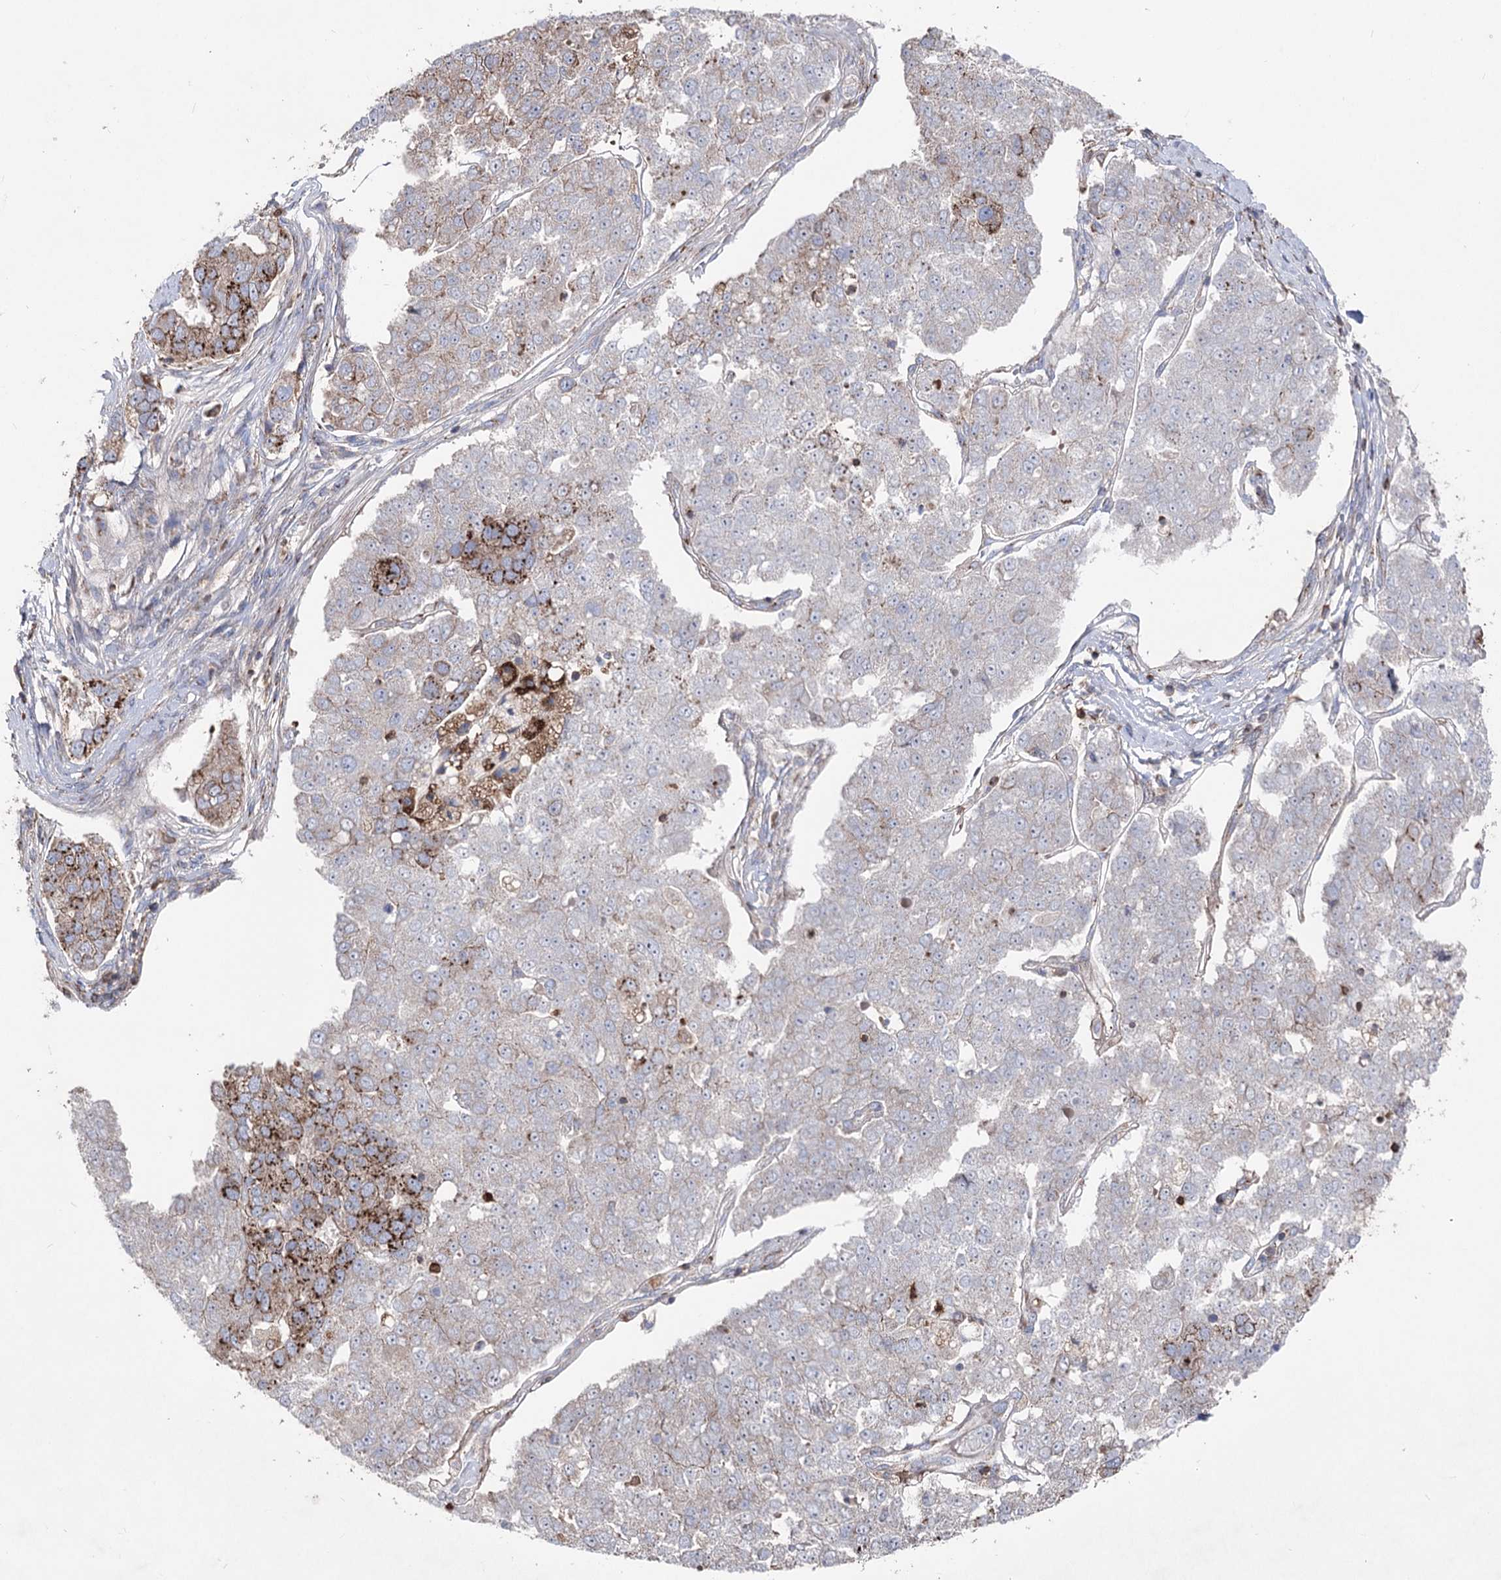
{"staining": {"intensity": "strong", "quantity": "25%-75%", "location": "cytoplasmic/membranous"}, "tissue": "pancreatic cancer", "cell_type": "Tumor cells", "image_type": "cancer", "snomed": [{"axis": "morphology", "description": "Adenocarcinoma, NOS"}, {"axis": "topography", "description": "Pancreas"}], "caption": "About 25%-75% of tumor cells in human pancreatic cancer (adenocarcinoma) show strong cytoplasmic/membranous protein expression as visualized by brown immunohistochemical staining.", "gene": "ARHGAP20", "patient": {"sex": "female", "age": 61}}